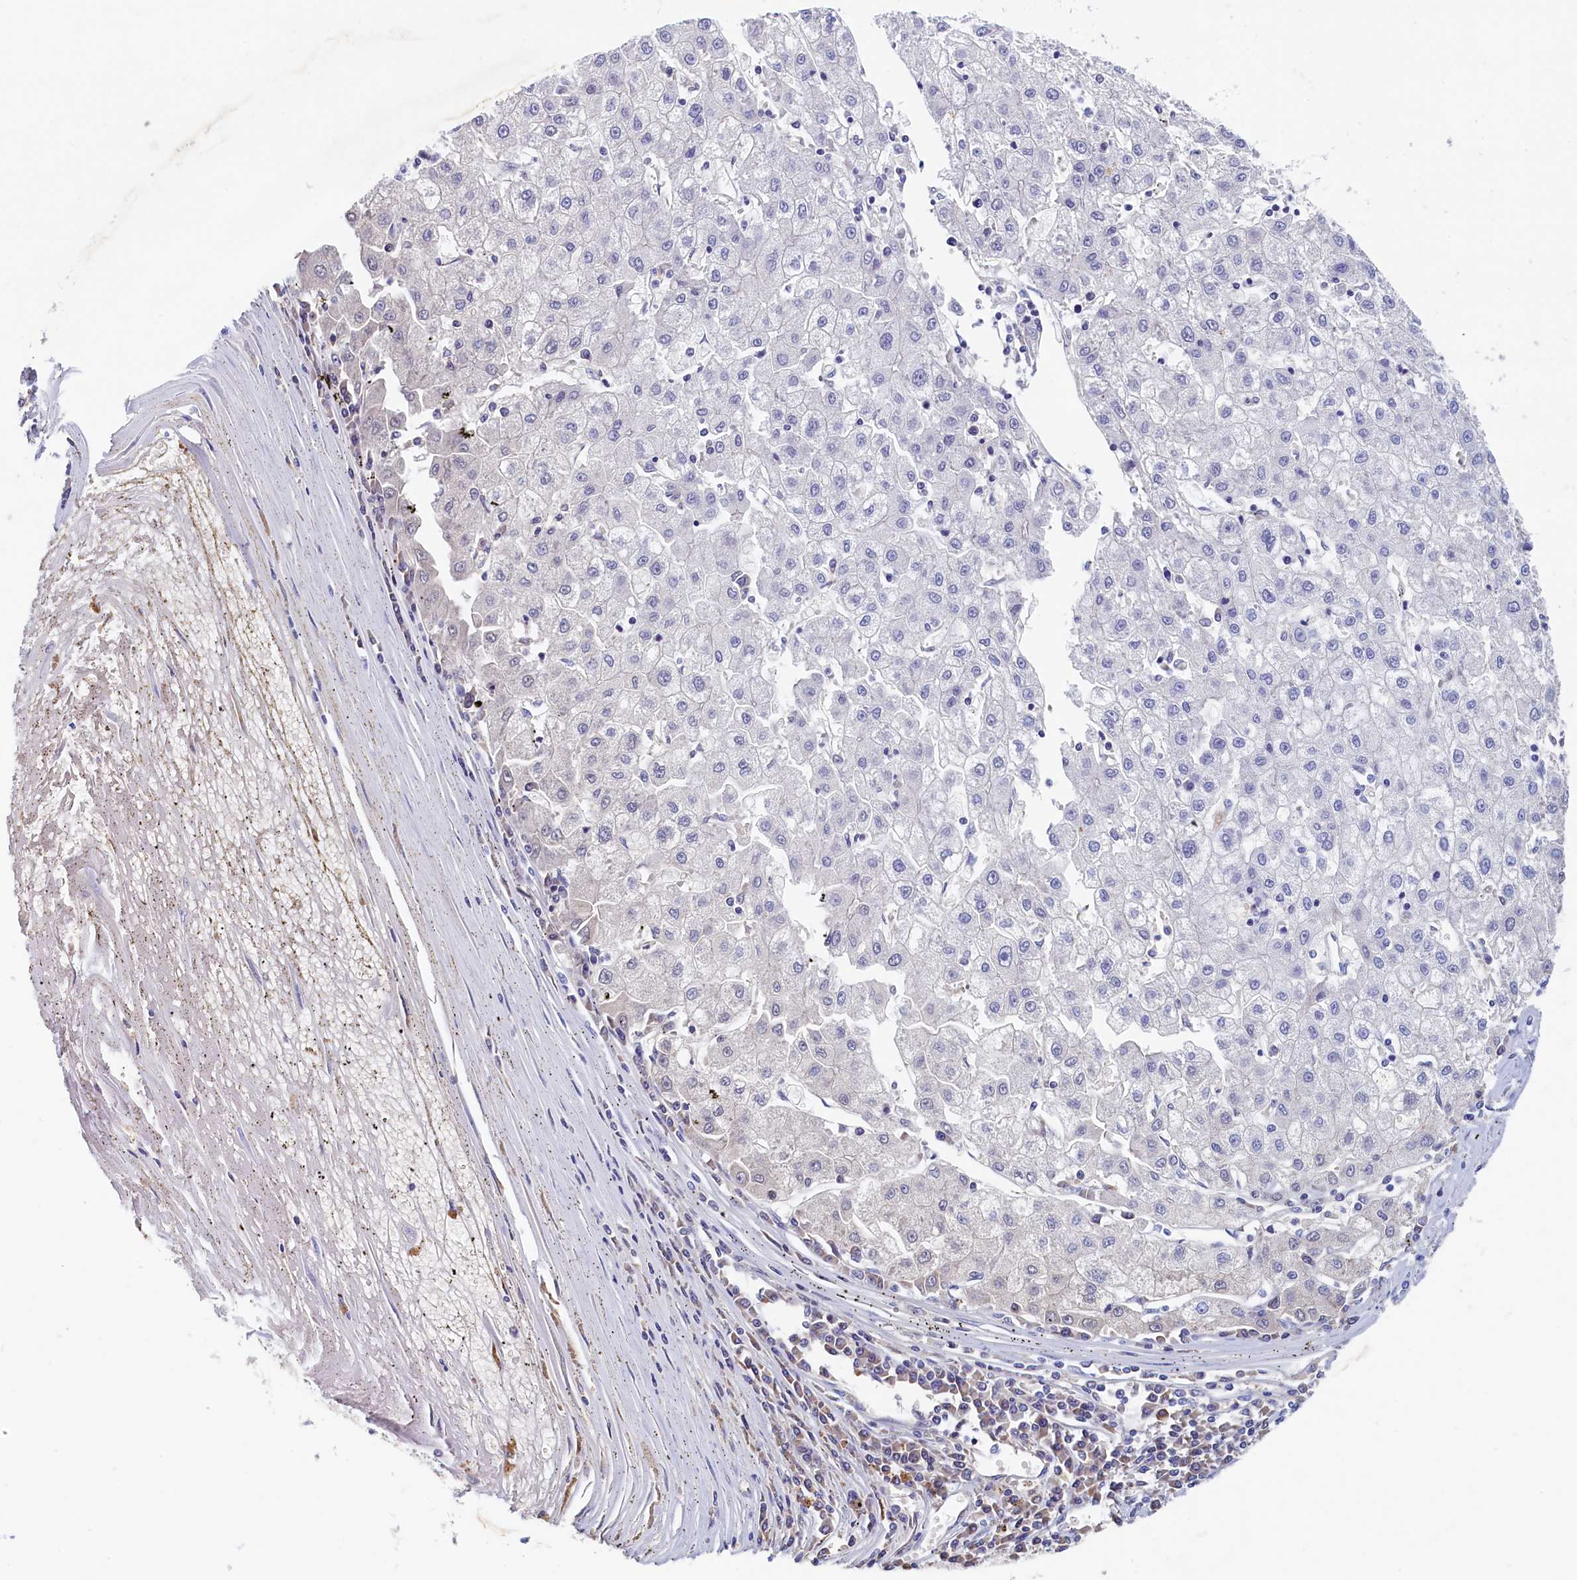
{"staining": {"intensity": "negative", "quantity": "none", "location": "none"}, "tissue": "liver cancer", "cell_type": "Tumor cells", "image_type": "cancer", "snomed": [{"axis": "morphology", "description": "Carcinoma, Hepatocellular, NOS"}, {"axis": "topography", "description": "Liver"}], "caption": "DAB (3,3'-diaminobenzidine) immunohistochemical staining of hepatocellular carcinoma (liver) shows no significant expression in tumor cells.", "gene": "GUCA1C", "patient": {"sex": "male", "age": 72}}